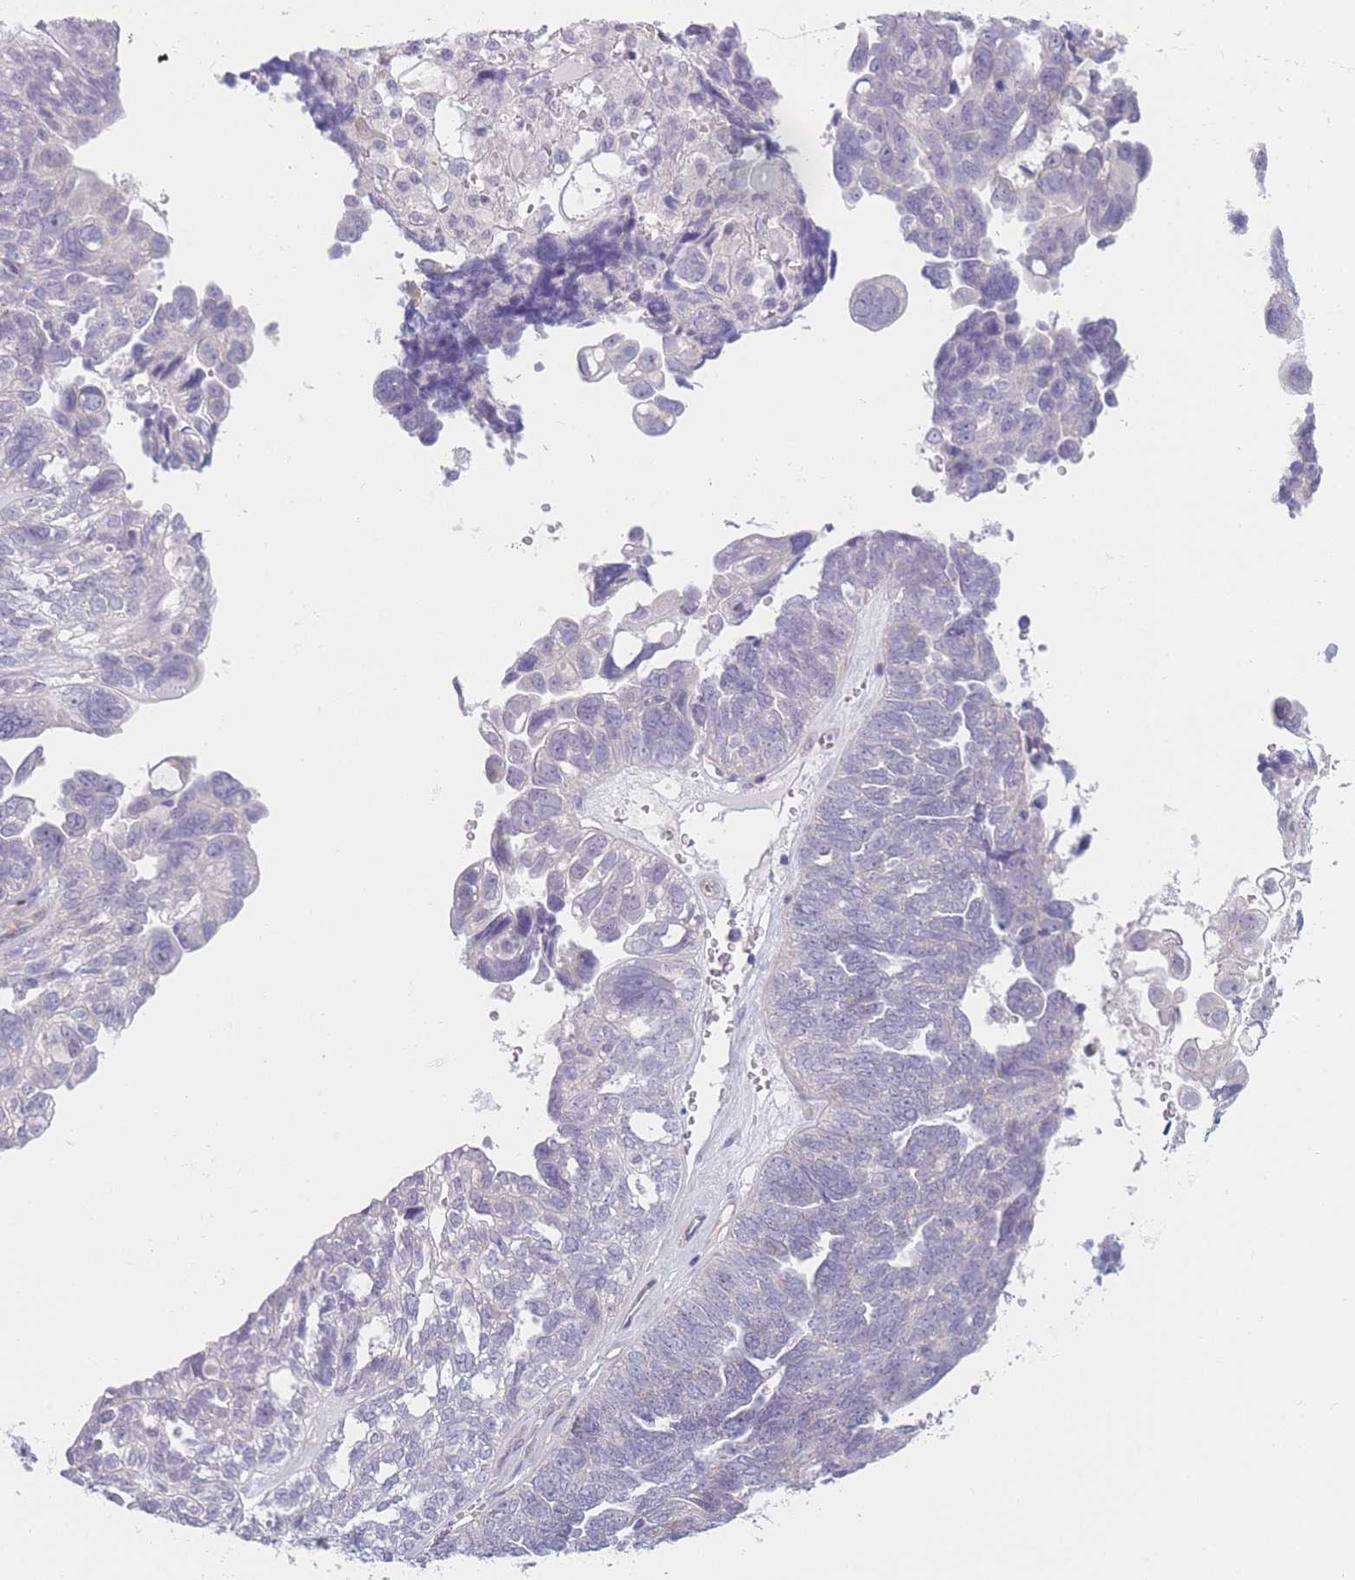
{"staining": {"intensity": "negative", "quantity": "none", "location": "none"}, "tissue": "ovarian cancer", "cell_type": "Tumor cells", "image_type": "cancer", "snomed": [{"axis": "morphology", "description": "Cystadenocarcinoma, serous, NOS"}, {"axis": "topography", "description": "Ovary"}], "caption": "High magnification brightfield microscopy of ovarian cancer (serous cystadenocarcinoma) stained with DAB (3,3'-diaminobenzidine) (brown) and counterstained with hematoxylin (blue): tumor cells show no significant positivity.", "gene": "SLC7A6", "patient": {"sex": "female", "age": 79}}